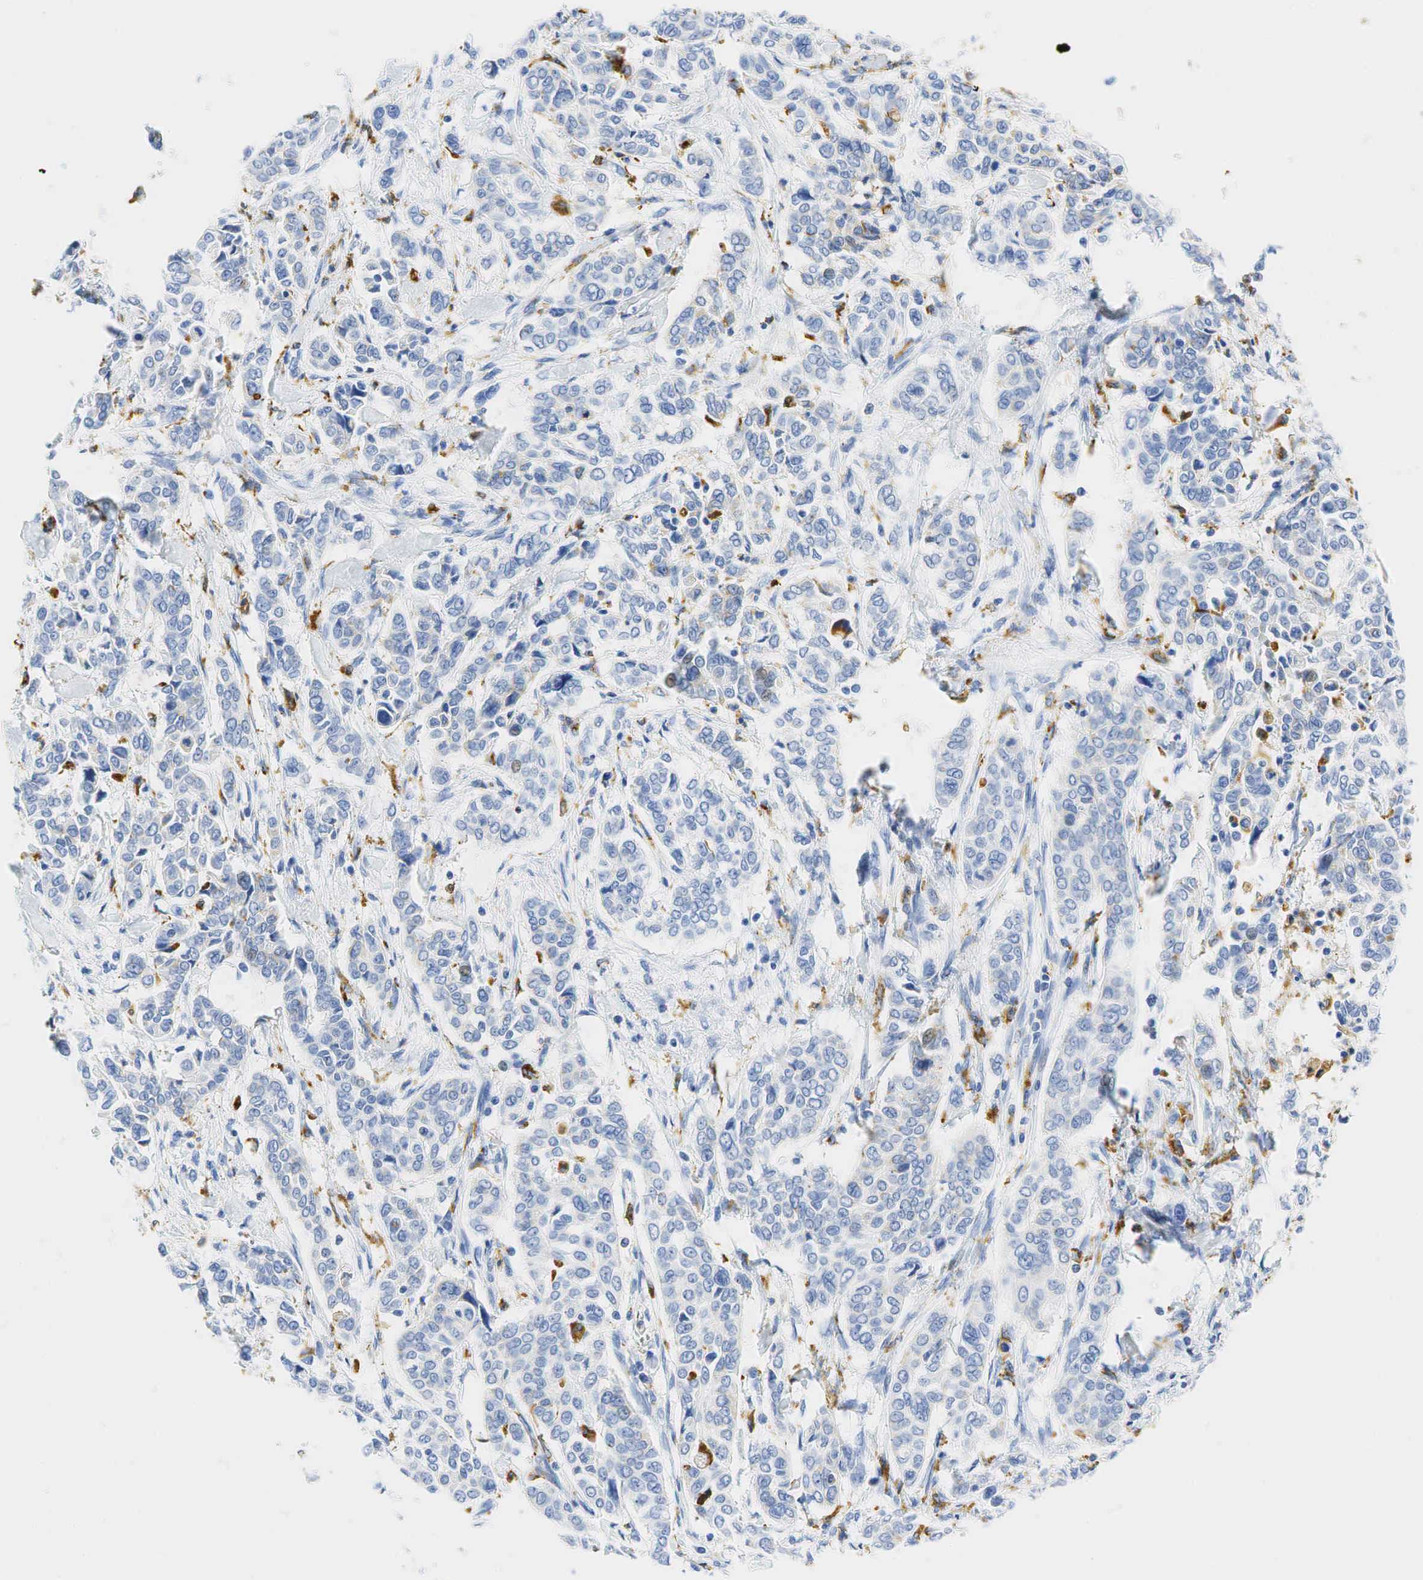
{"staining": {"intensity": "negative", "quantity": "none", "location": "none"}, "tissue": "pancreatic cancer", "cell_type": "Tumor cells", "image_type": "cancer", "snomed": [{"axis": "morphology", "description": "Adenocarcinoma, NOS"}, {"axis": "topography", "description": "Pancreas"}], "caption": "The photomicrograph demonstrates no staining of tumor cells in pancreatic cancer (adenocarcinoma).", "gene": "CD68", "patient": {"sex": "female", "age": 52}}